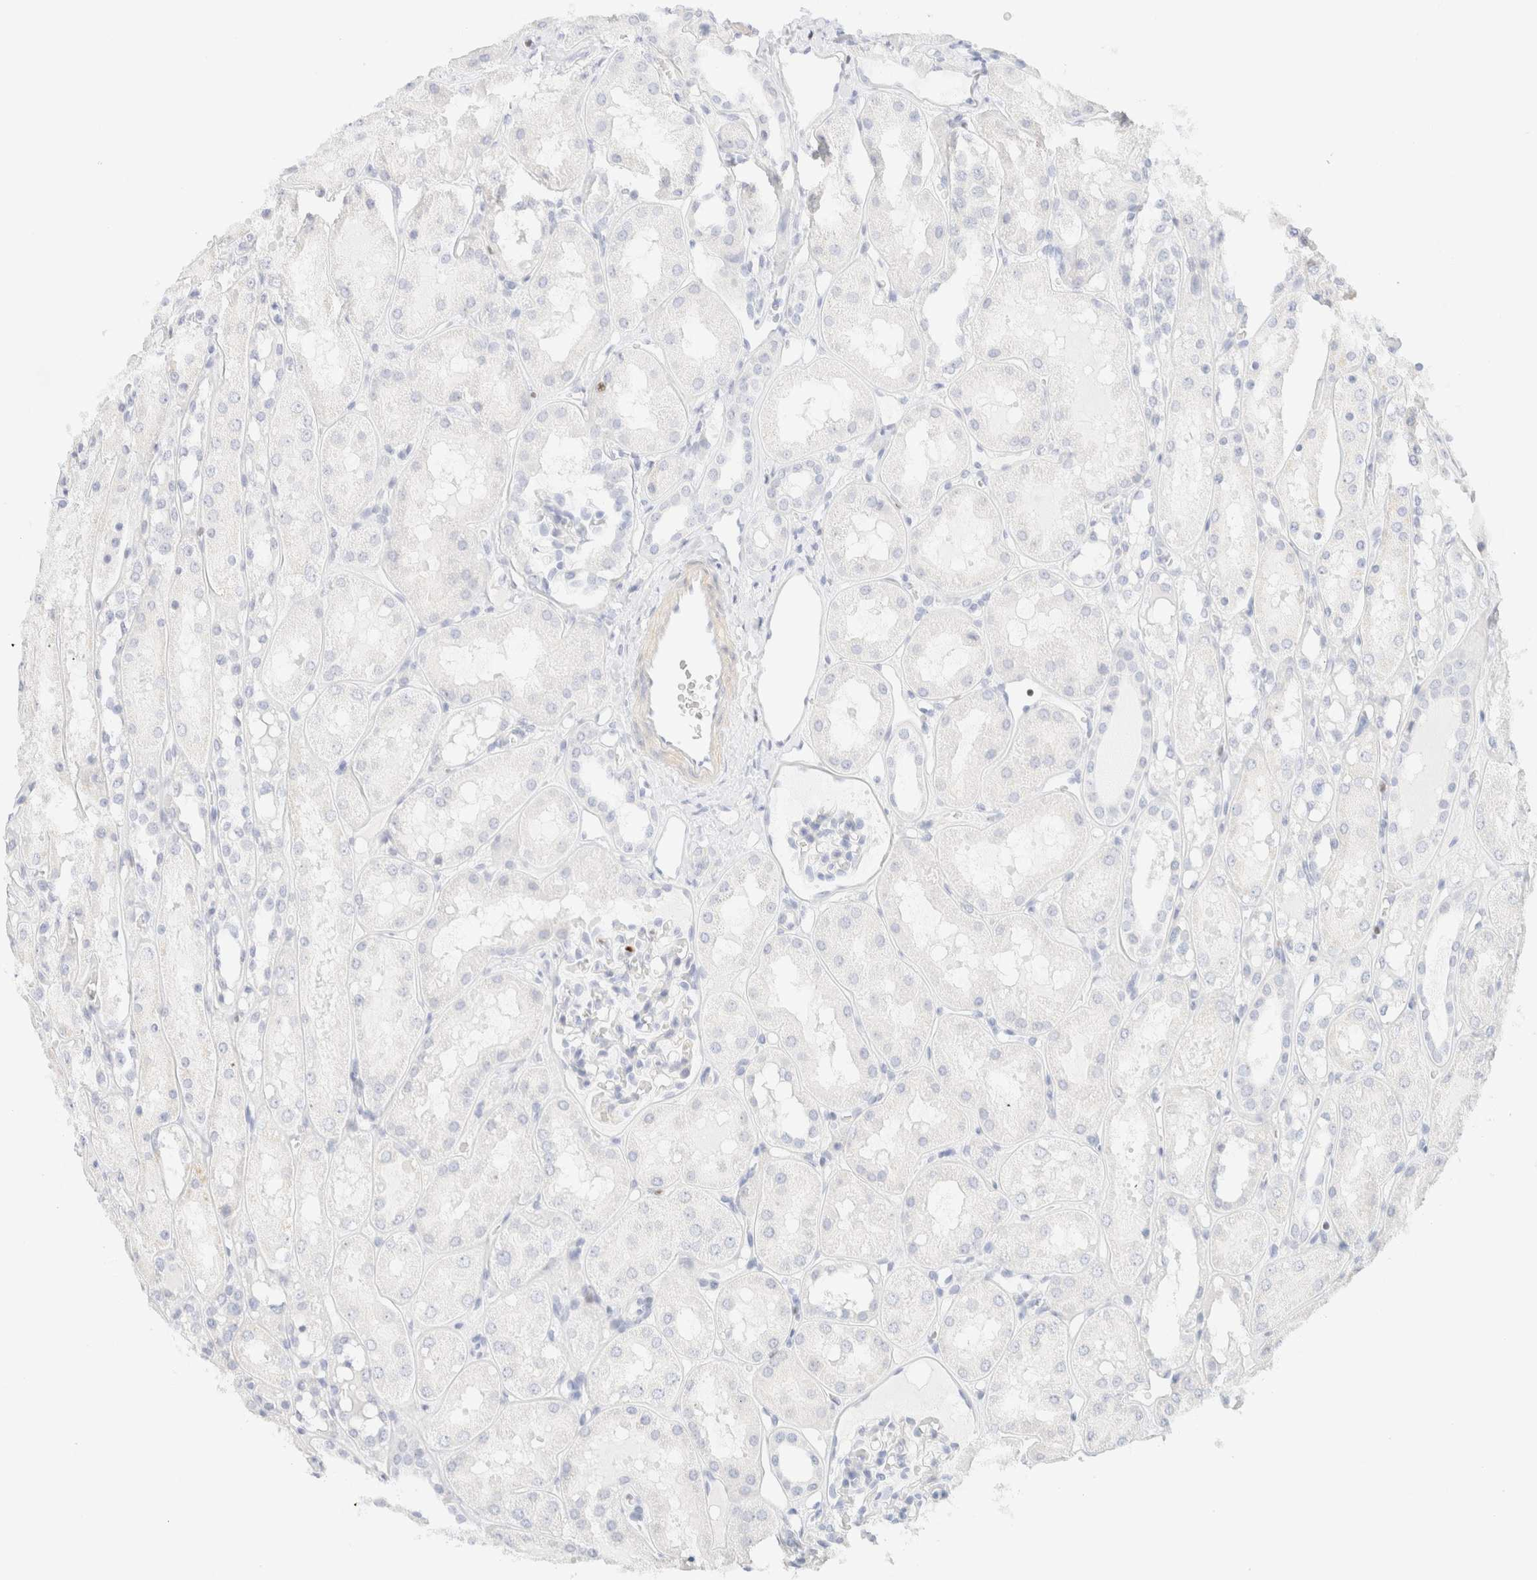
{"staining": {"intensity": "negative", "quantity": "none", "location": "none"}, "tissue": "kidney", "cell_type": "Cells in glomeruli", "image_type": "normal", "snomed": [{"axis": "morphology", "description": "Normal tissue, NOS"}, {"axis": "topography", "description": "Kidney"}, {"axis": "topography", "description": "Urinary bladder"}], "caption": "High power microscopy image of an IHC histopathology image of benign kidney, revealing no significant staining in cells in glomeruli.", "gene": "IKZF3", "patient": {"sex": "male", "age": 16}}